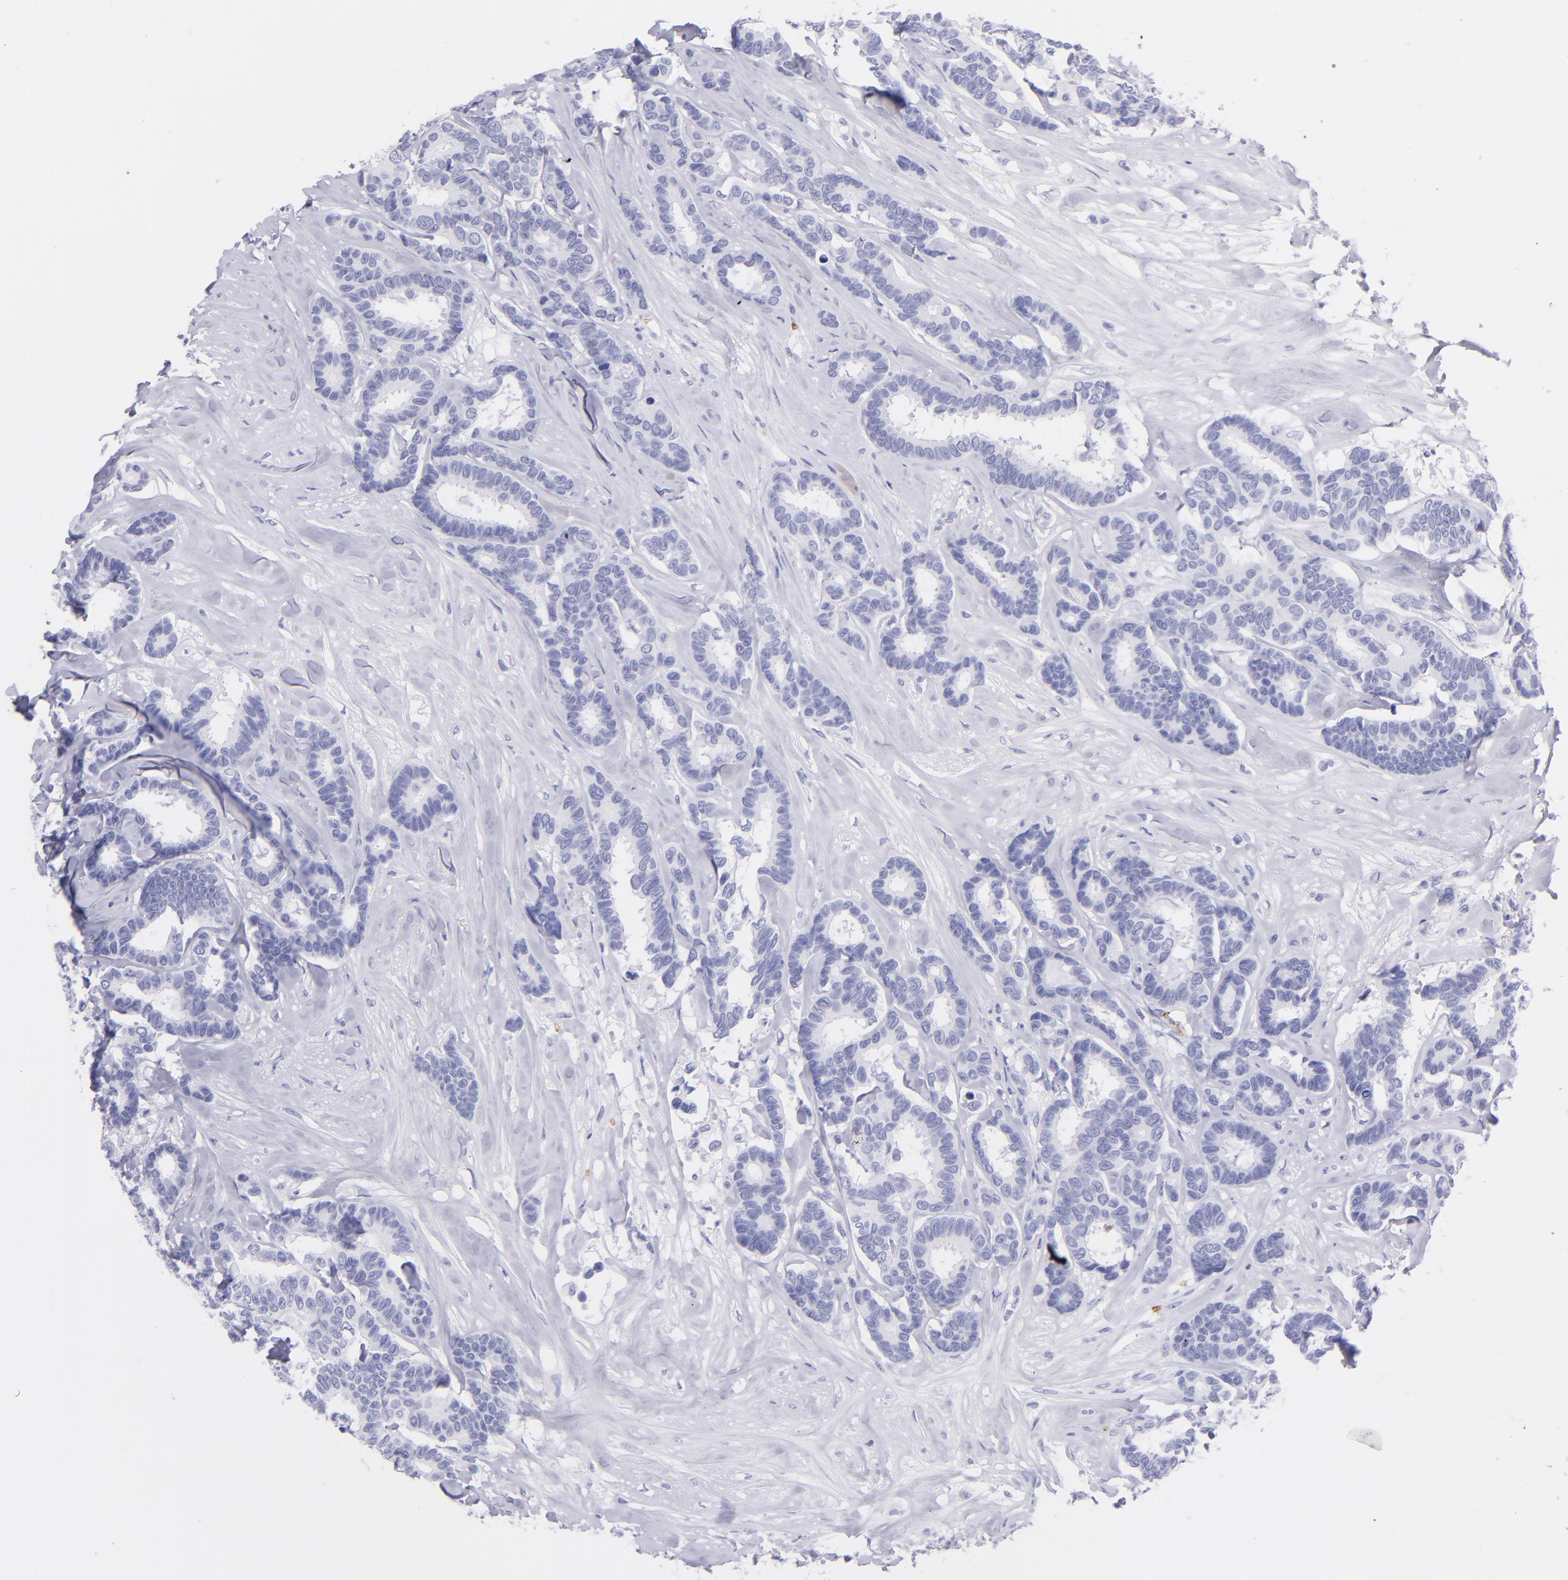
{"staining": {"intensity": "negative", "quantity": "none", "location": "none"}, "tissue": "breast cancer", "cell_type": "Tumor cells", "image_type": "cancer", "snomed": [{"axis": "morphology", "description": "Duct carcinoma"}, {"axis": "topography", "description": "Breast"}], "caption": "An immunohistochemistry (IHC) photomicrograph of intraductal carcinoma (breast) is shown. There is no staining in tumor cells of intraductal carcinoma (breast).", "gene": "GYPA", "patient": {"sex": "female", "age": 87}}